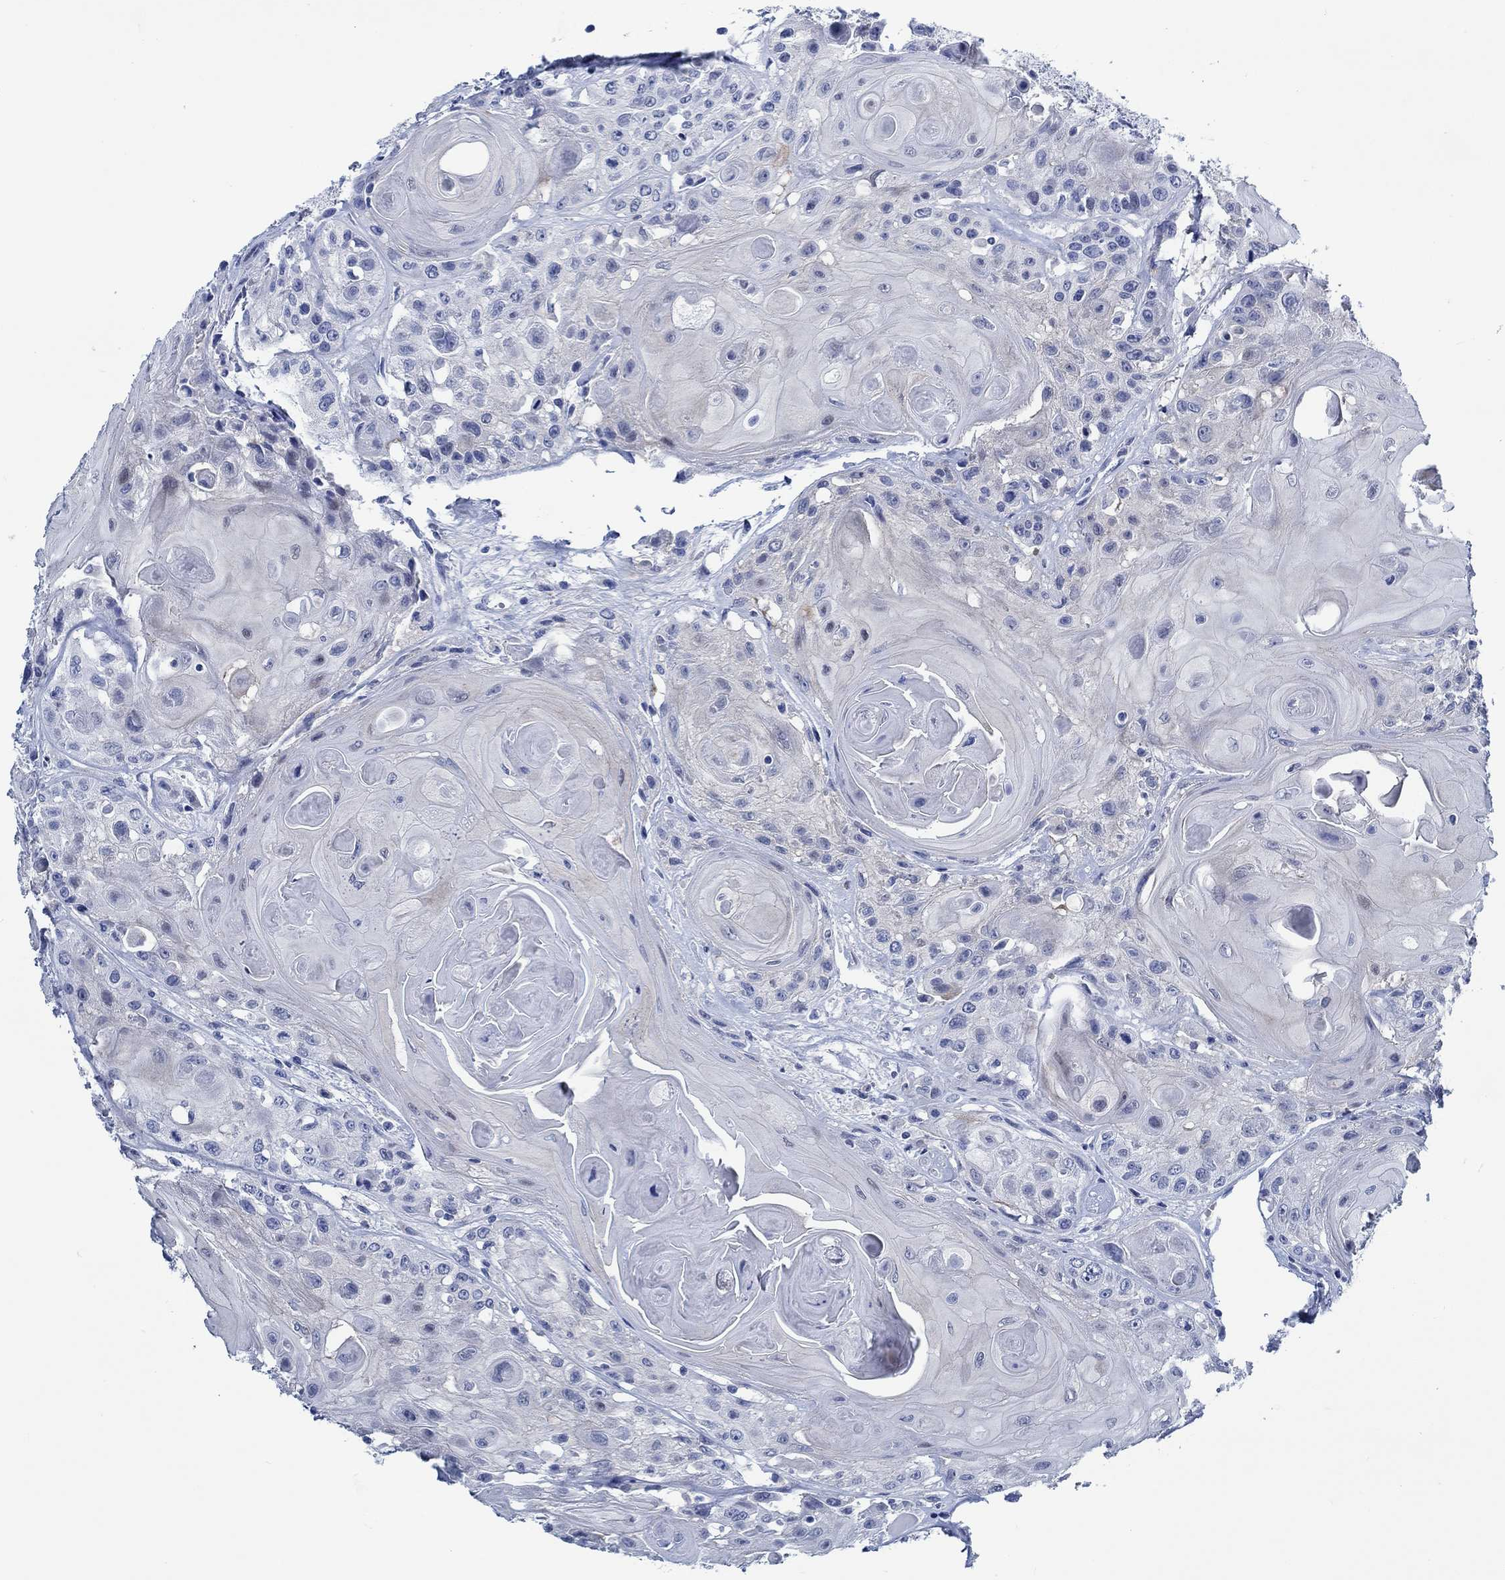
{"staining": {"intensity": "negative", "quantity": "none", "location": "none"}, "tissue": "head and neck cancer", "cell_type": "Tumor cells", "image_type": "cancer", "snomed": [{"axis": "morphology", "description": "Squamous cell carcinoma, NOS"}, {"axis": "topography", "description": "Head-Neck"}], "caption": "Tumor cells show no significant protein expression in squamous cell carcinoma (head and neck).", "gene": "SVEP1", "patient": {"sex": "female", "age": 59}}